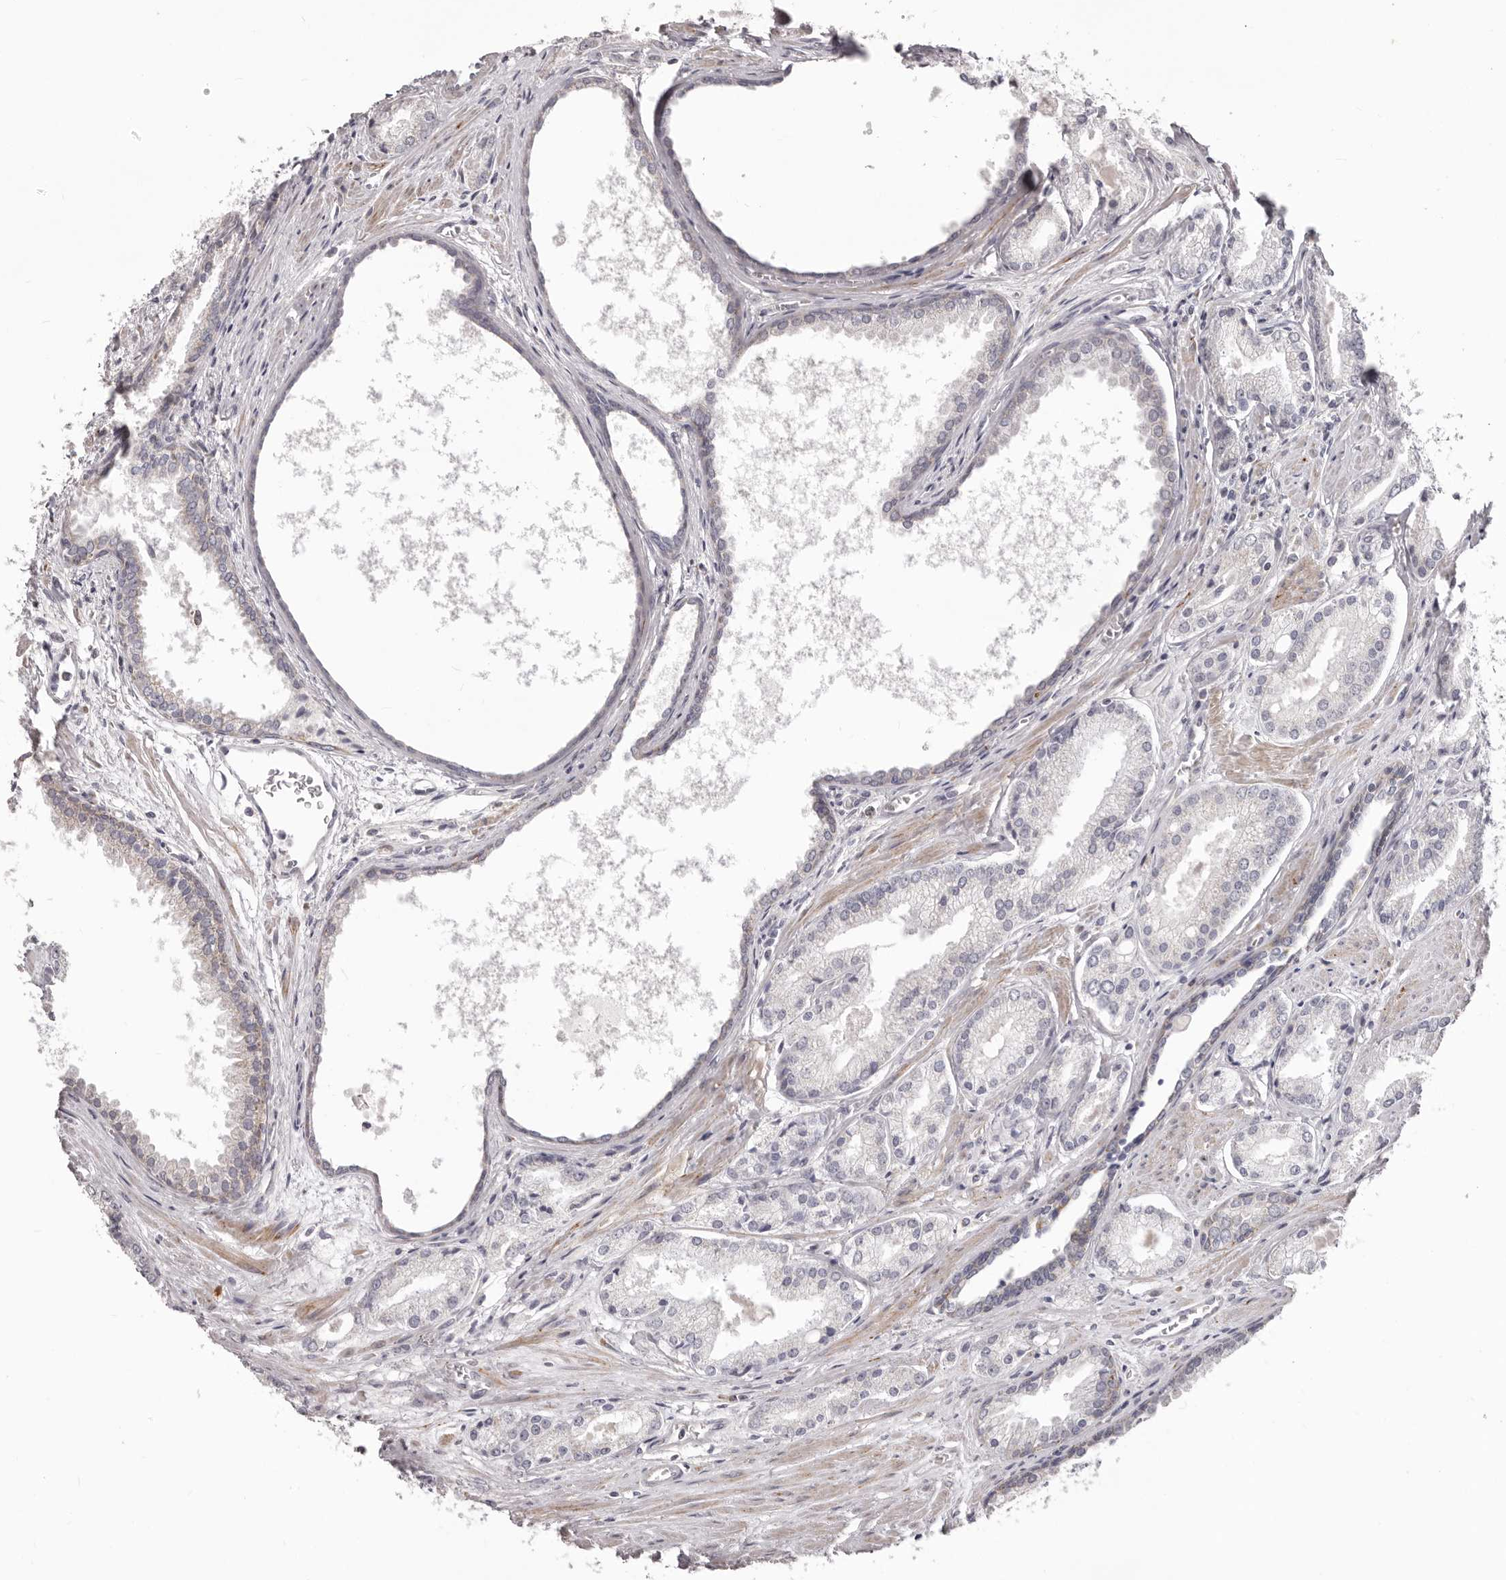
{"staining": {"intensity": "negative", "quantity": "none", "location": "none"}, "tissue": "prostate cancer", "cell_type": "Tumor cells", "image_type": "cancer", "snomed": [{"axis": "morphology", "description": "Adenocarcinoma, Low grade"}, {"axis": "topography", "description": "Prostate"}], "caption": "The histopathology image exhibits no significant staining in tumor cells of prostate low-grade adenocarcinoma.", "gene": "PRMT2", "patient": {"sex": "male", "age": 54}}